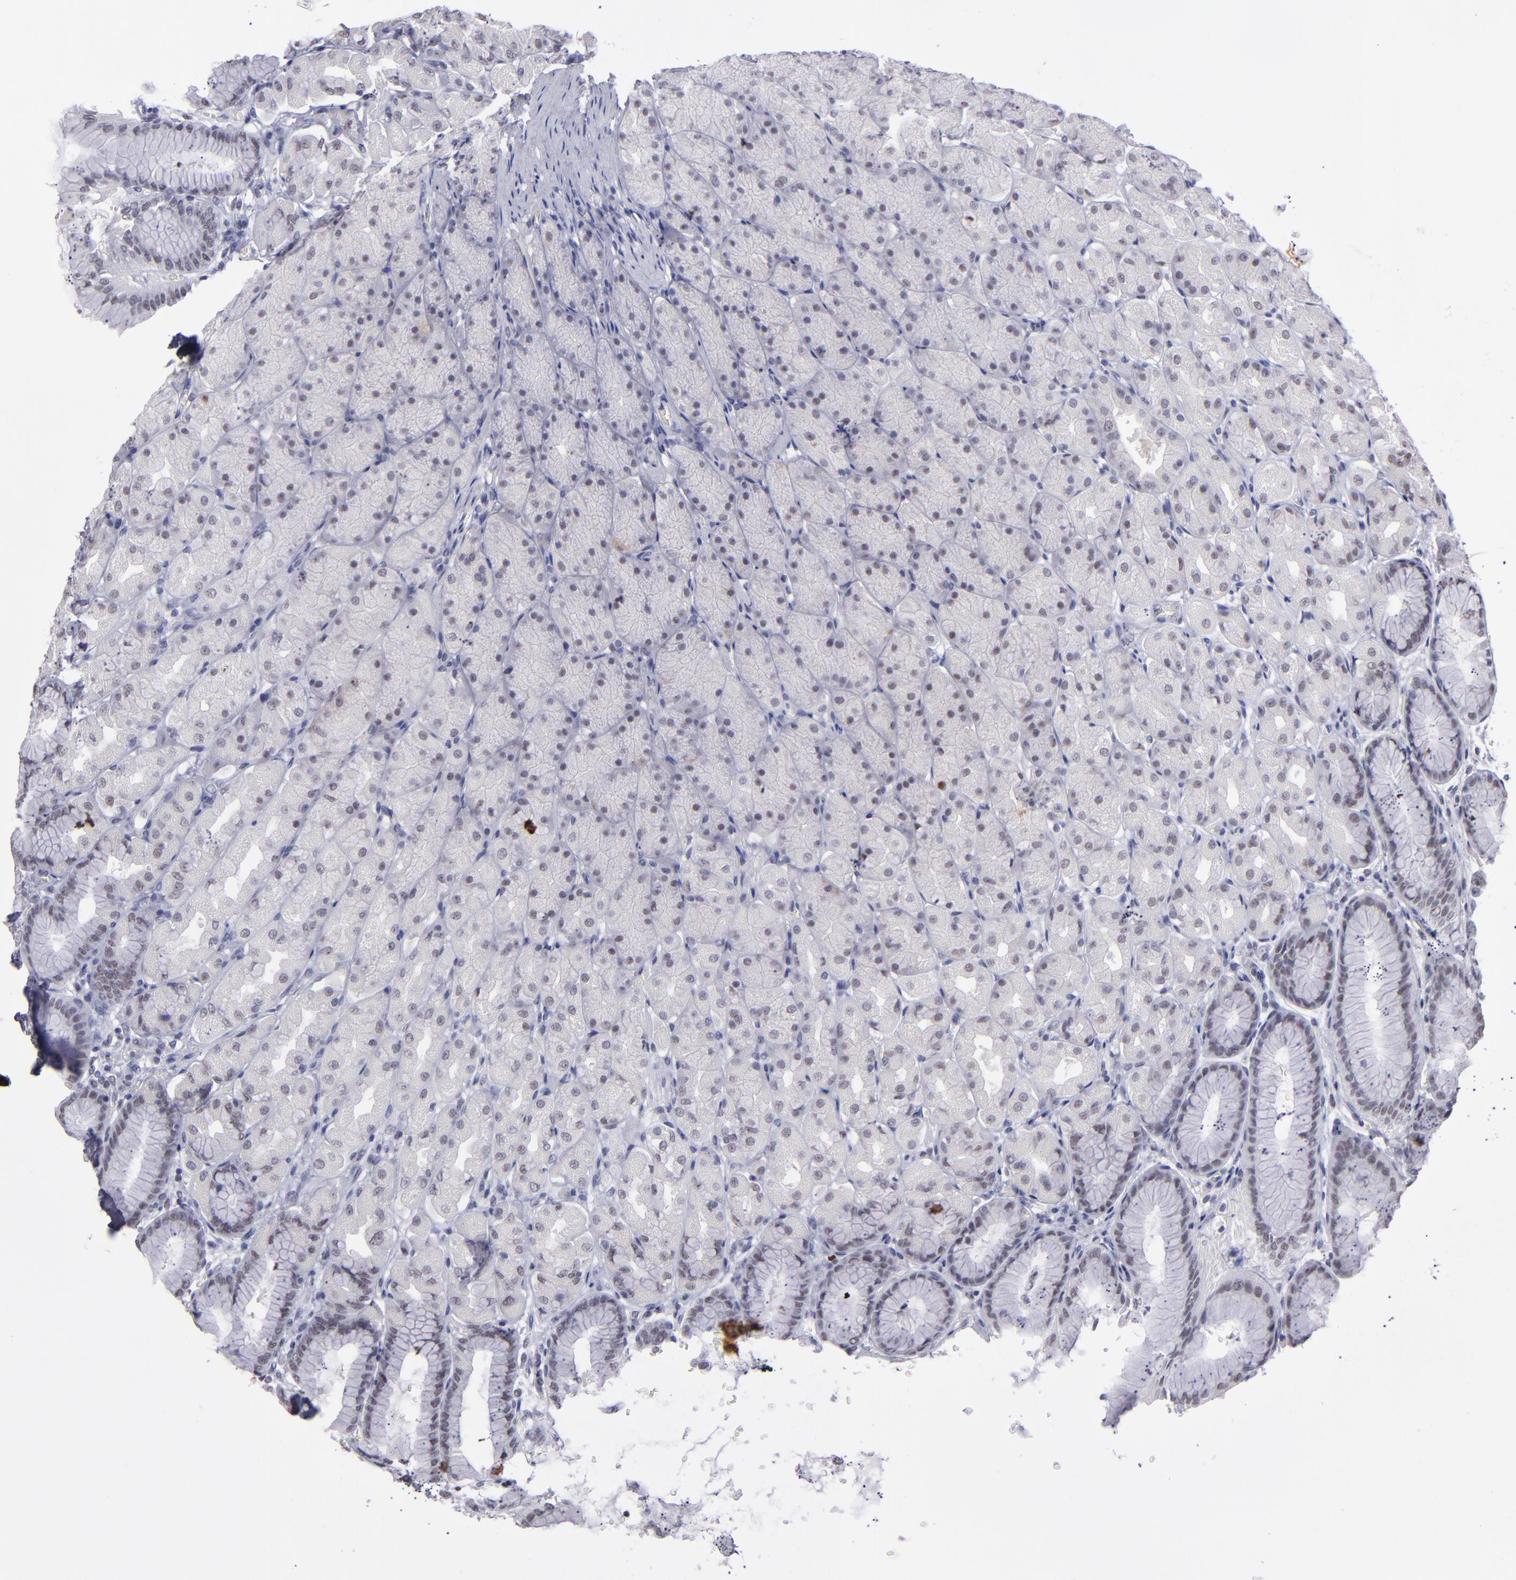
{"staining": {"intensity": "negative", "quantity": "none", "location": "none"}, "tissue": "stomach", "cell_type": "Glandular cells", "image_type": "normal", "snomed": [{"axis": "morphology", "description": "Normal tissue, NOS"}, {"axis": "topography", "description": "Stomach, upper"}], "caption": "IHC of unremarkable stomach demonstrates no staining in glandular cells. The staining is performed using DAB brown chromogen with nuclei counter-stained in using hematoxylin.", "gene": "OTUB2", "patient": {"sex": "female", "age": 56}}